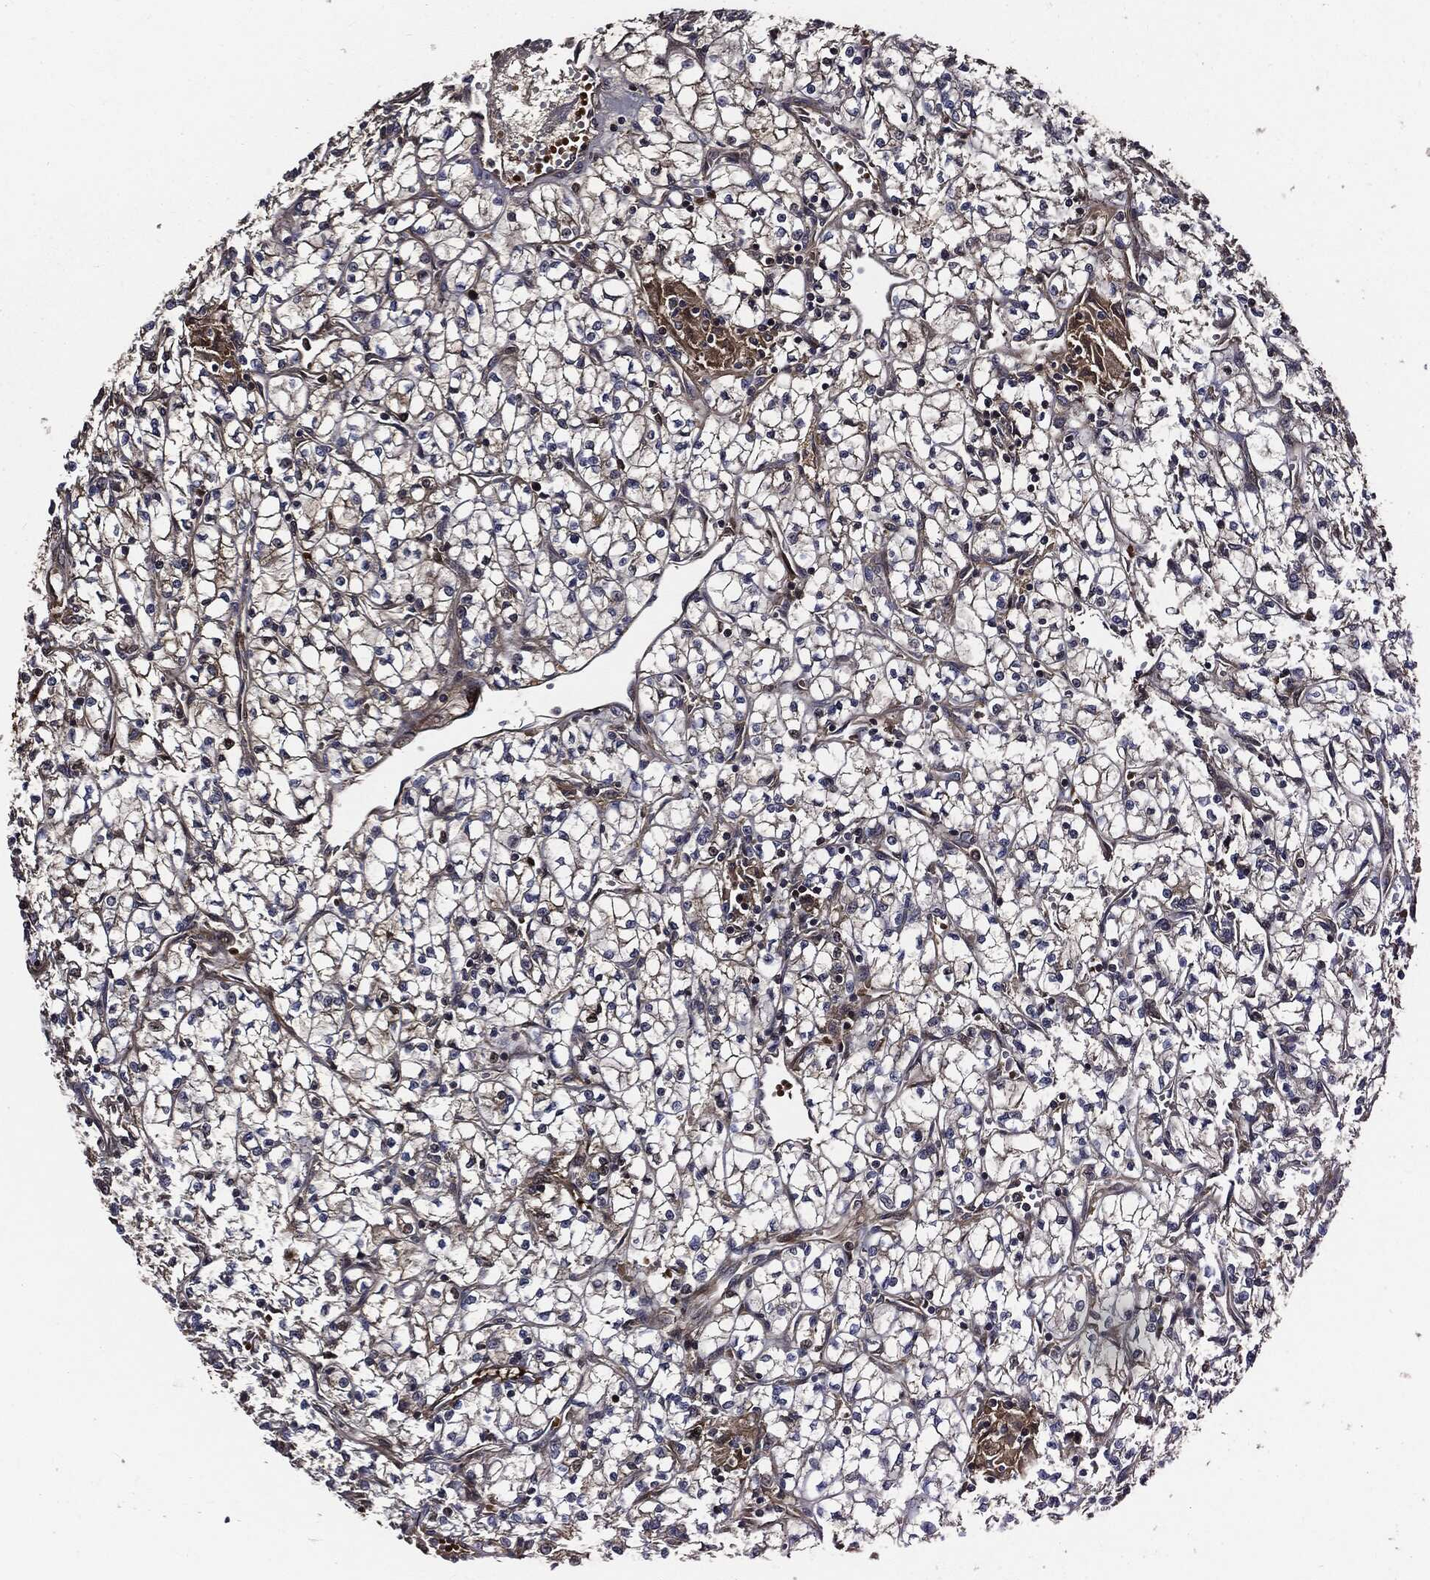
{"staining": {"intensity": "negative", "quantity": "none", "location": "none"}, "tissue": "renal cancer", "cell_type": "Tumor cells", "image_type": "cancer", "snomed": [{"axis": "morphology", "description": "Adenocarcinoma, NOS"}, {"axis": "topography", "description": "Kidney"}], "caption": "Renal cancer stained for a protein using immunohistochemistry shows no staining tumor cells.", "gene": "HTT", "patient": {"sex": "female", "age": 64}}